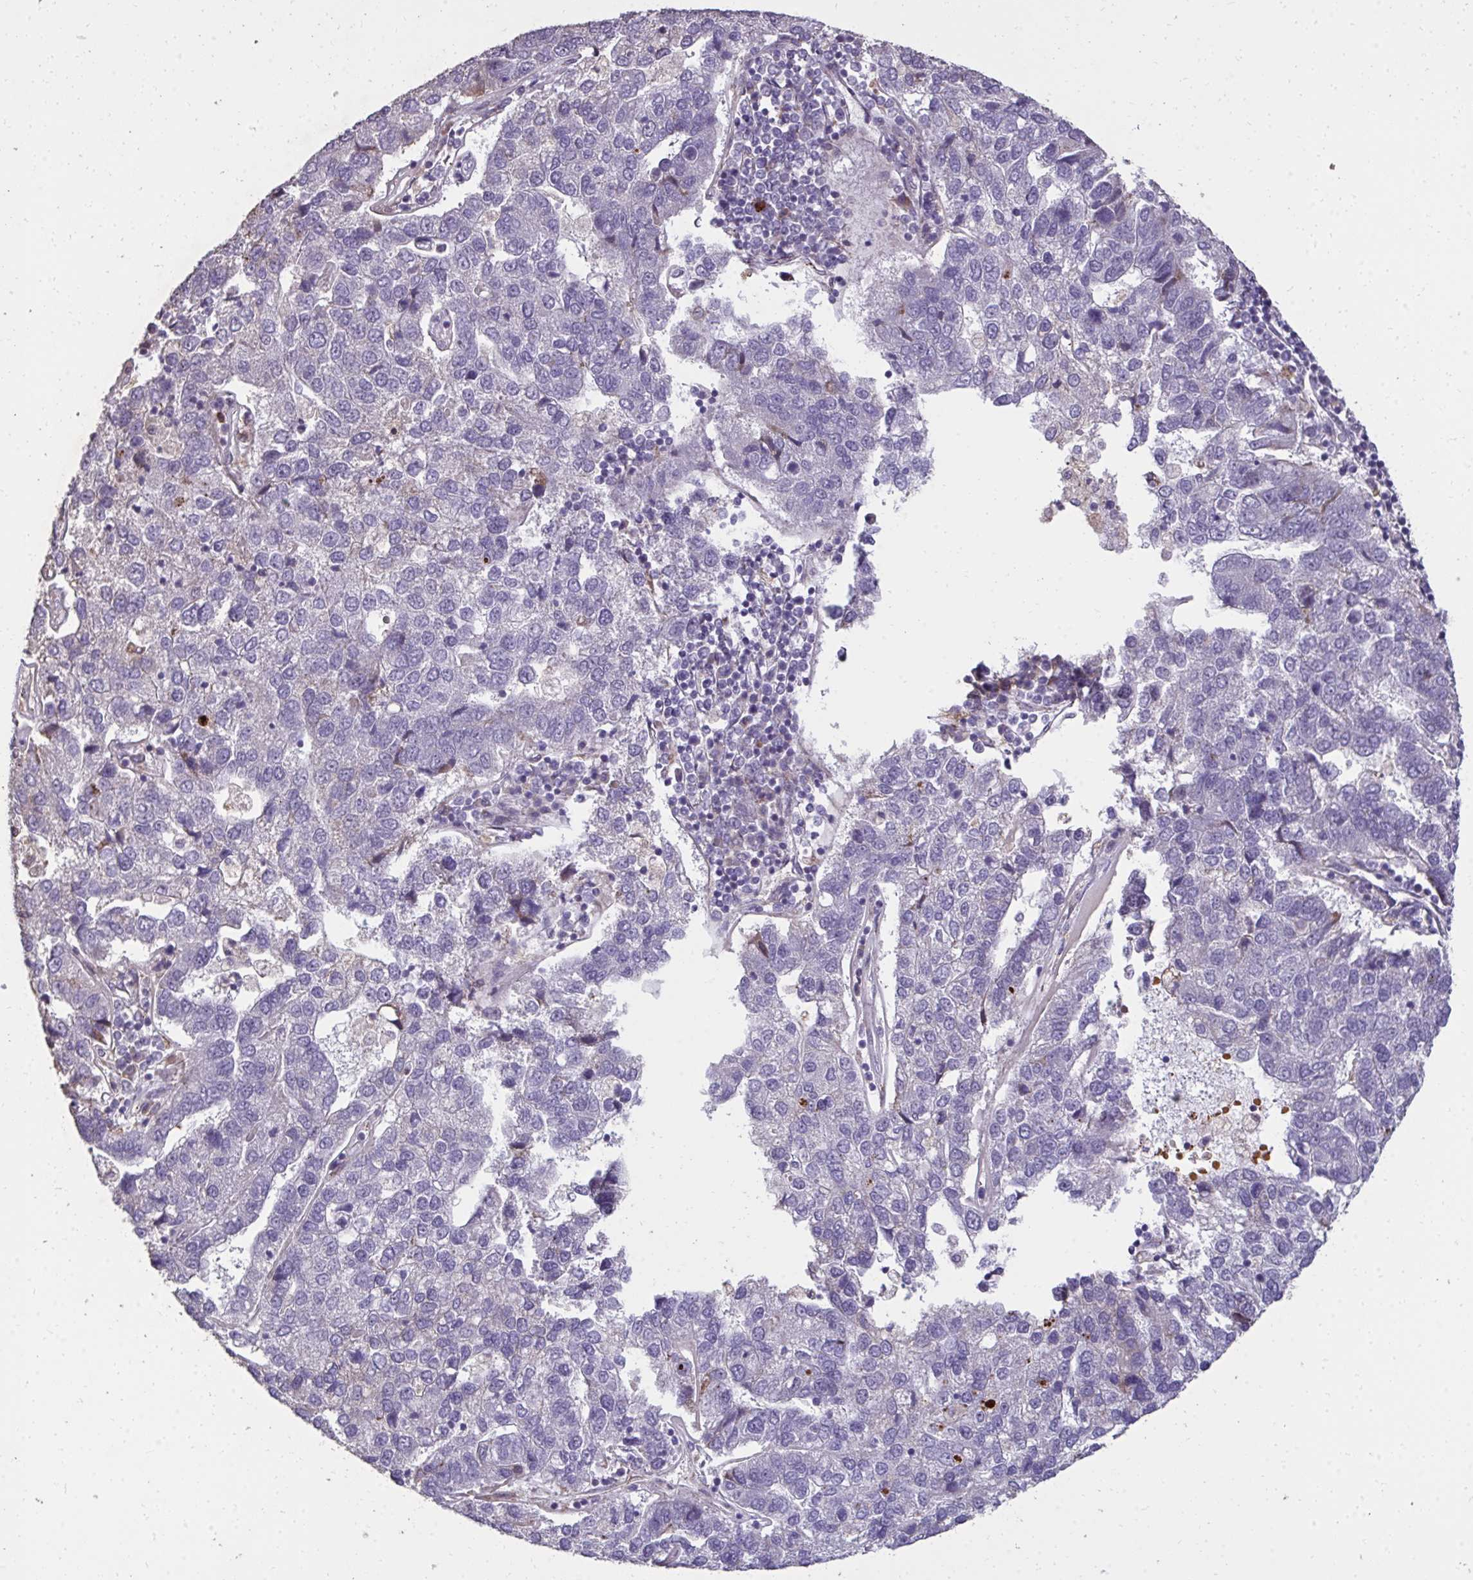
{"staining": {"intensity": "negative", "quantity": "none", "location": "none"}, "tissue": "pancreatic cancer", "cell_type": "Tumor cells", "image_type": "cancer", "snomed": [{"axis": "morphology", "description": "Adenocarcinoma, NOS"}, {"axis": "topography", "description": "Pancreas"}], "caption": "Tumor cells show no significant protein positivity in adenocarcinoma (pancreatic).", "gene": "FIBCD1", "patient": {"sex": "female", "age": 61}}